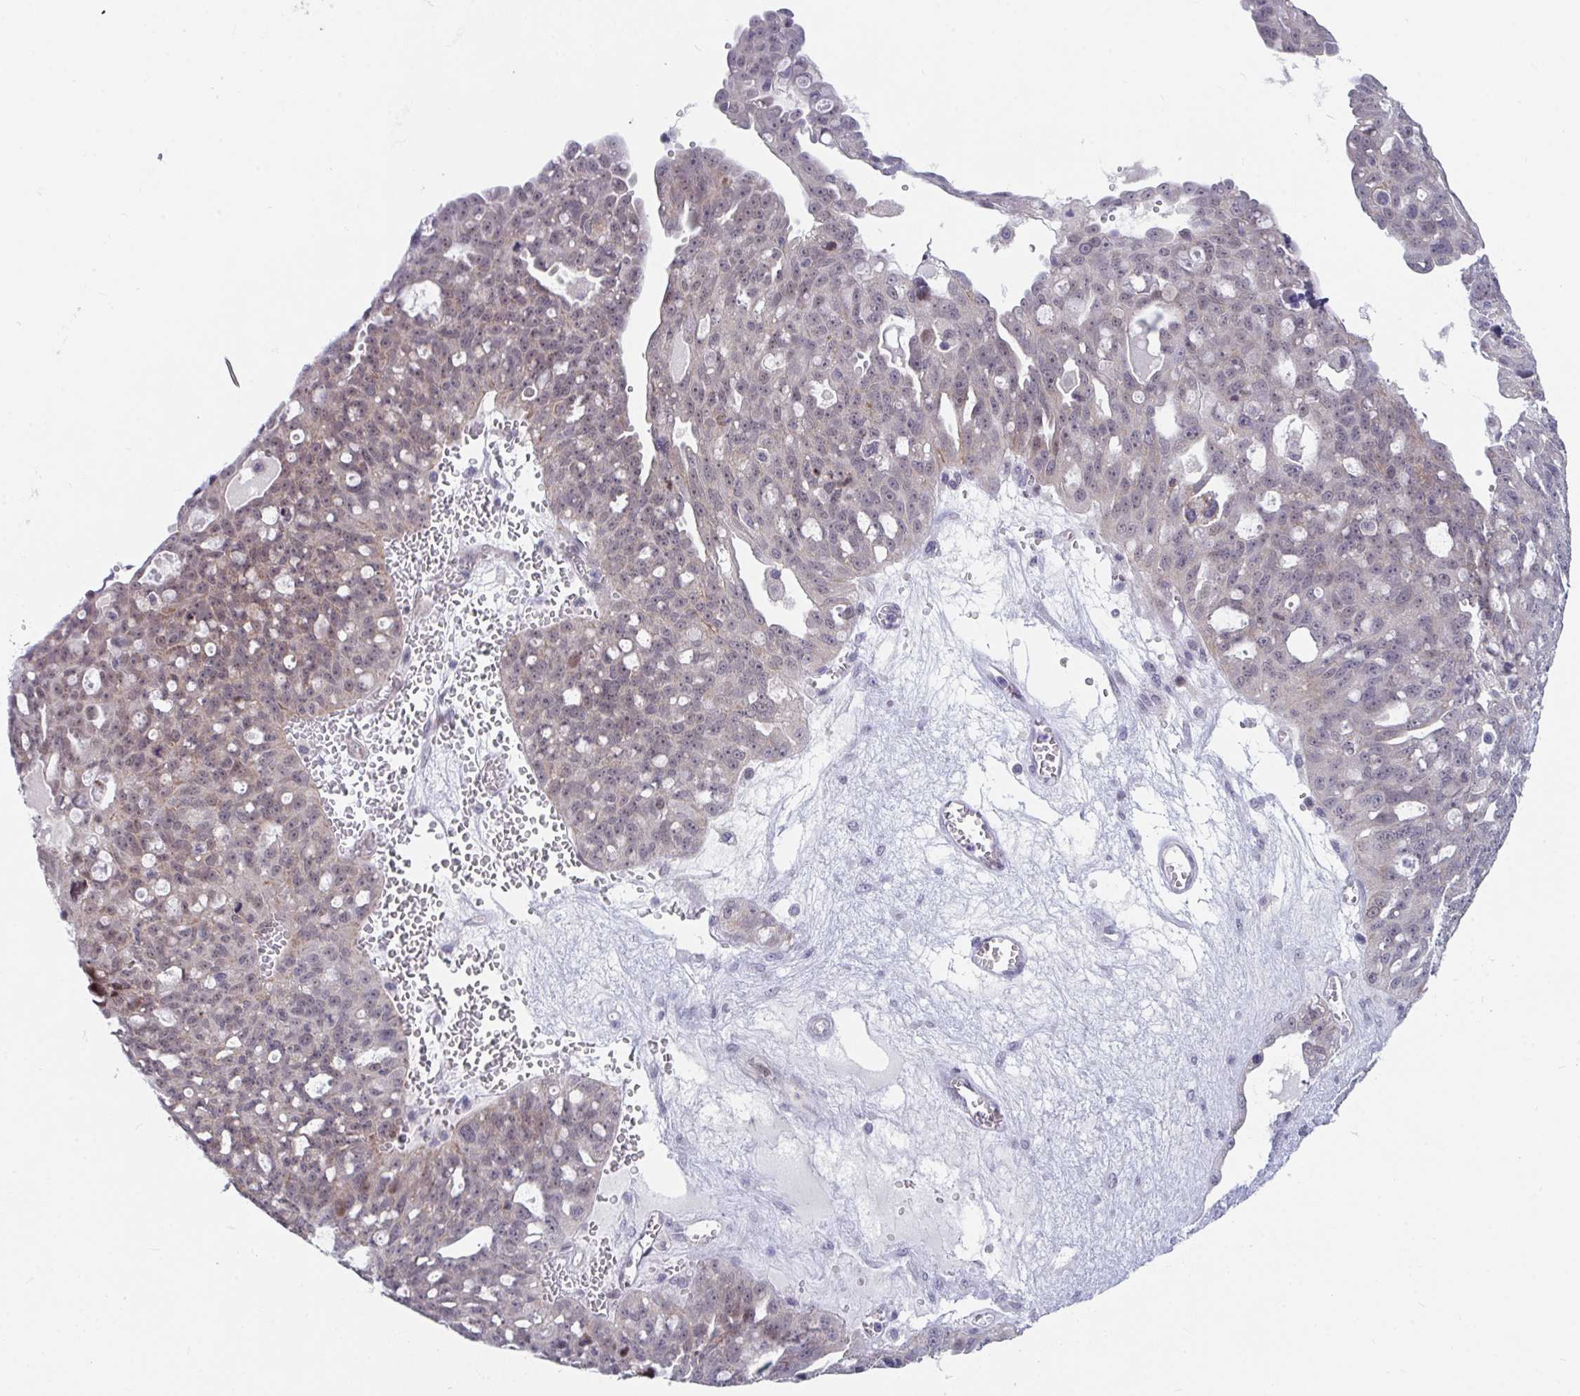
{"staining": {"intensity": "weak", "quantity": "25%-75%", "location": "nuclear"}, "tissue": "ovarian cancer", "cell_type": "Tumor cells", "image_type": "cancer", "snomed": [{"axis": "morphology", "description": "Carcinoma, endometroid"}, {"axis": "topography", "description": "Ovary"}], "caption": "Immunohistochemistry image of neoplastic tissue: ovarian cancer (endometroid carcinoma) stained using immunohistochemistry (IHC) shows low levels of weak protein expression localized specifically in the nuclear of tumor cells, appearing as a nuclear brown color.", "gene": "FAM156B", "patient": {"sex": "female", "age": 70}}